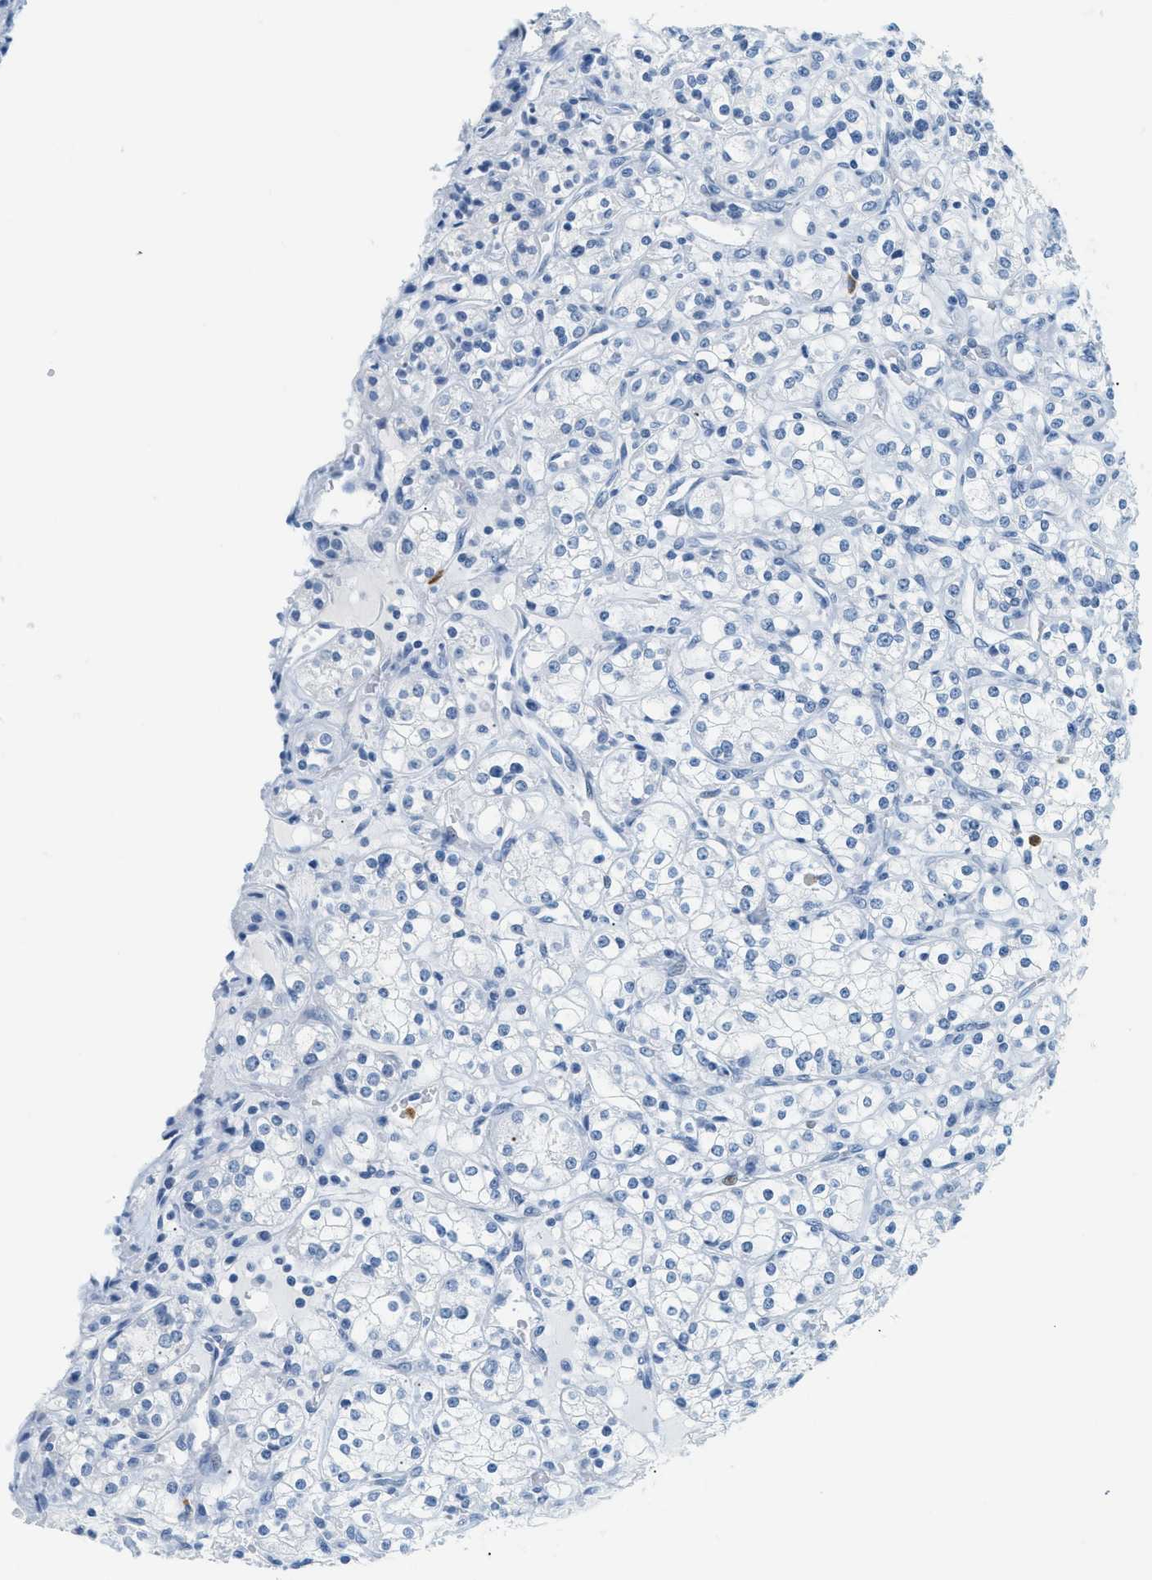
{"staining": {"intensity": "negative", "quantity": "none", "location": "none"}, "tissue": "renal cancer", "cell_type": "Tumor cells", "image_type": "cancer", "snomed": [{"axis": "morphology", "description": "Adenocarcinoma, NOS"}, {"axis": "topography", "description": "Kidney"}], "caption": "The micrograph demonstrates no significant positivity in tumor cells of renal cancer (adenocarcinoma).", "gene": "LCN2", "patient": {"sex": "male", "age": 77}}